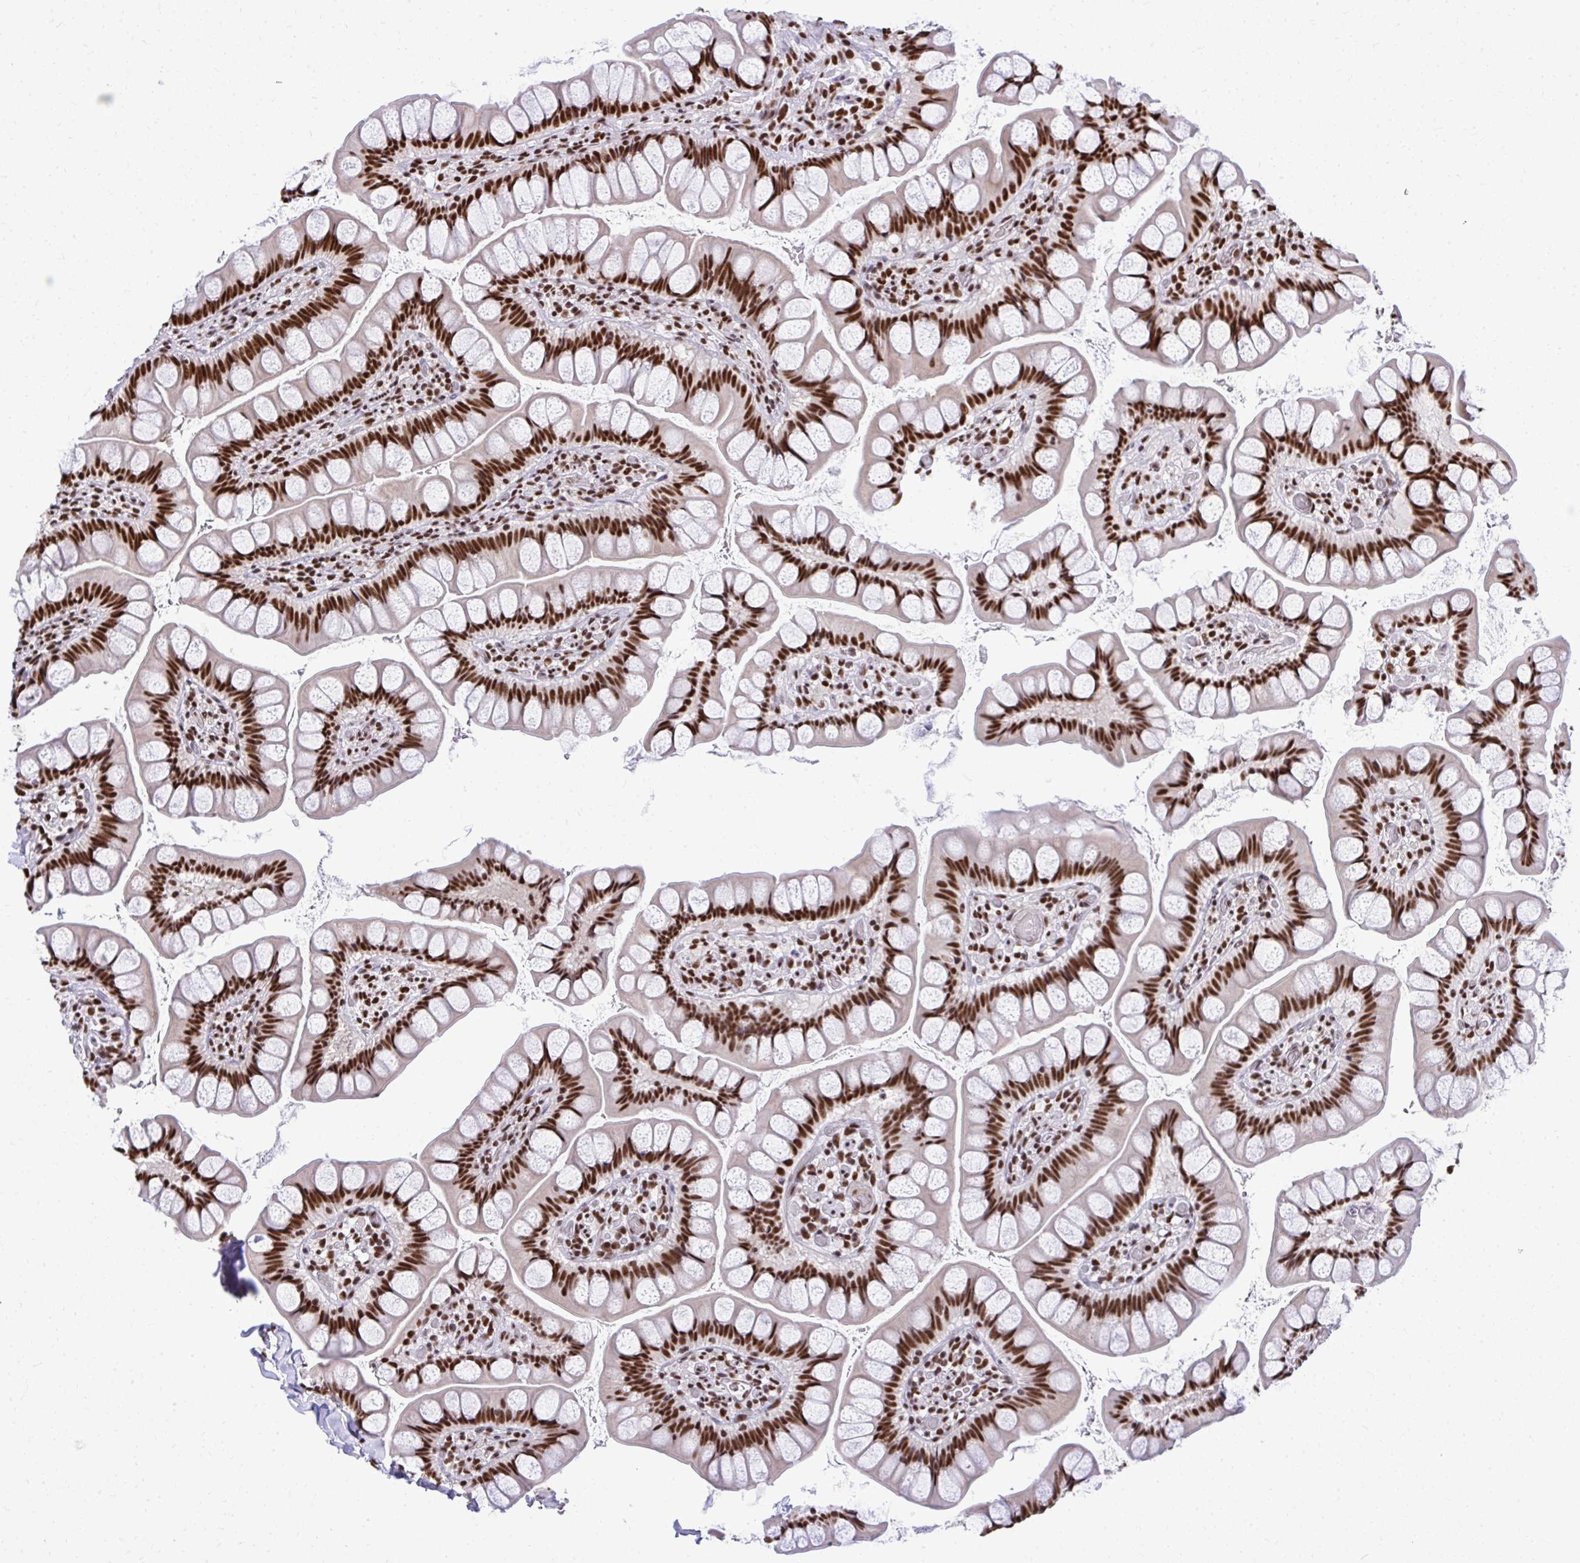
{"staining": {"intensity": "moderate", "quantity": ">75%", "location": "nuclear"}, "tissue": "small intestine", "cell_type": "Glandular cells", "image_type": "normal", "snomed": [{"axis": "morphology", "description": "Normal tissue, NOS"}, {"axis": "topography", "description": "Small intestine"}], "caption": "Approximately >75% of glandular cells in benign small intestine display moderate nuclear protein staining as visualized by brown immunohistochemical staining.", "gene": "PRPF19", "patient": {"sex": "male", "age": 70}}